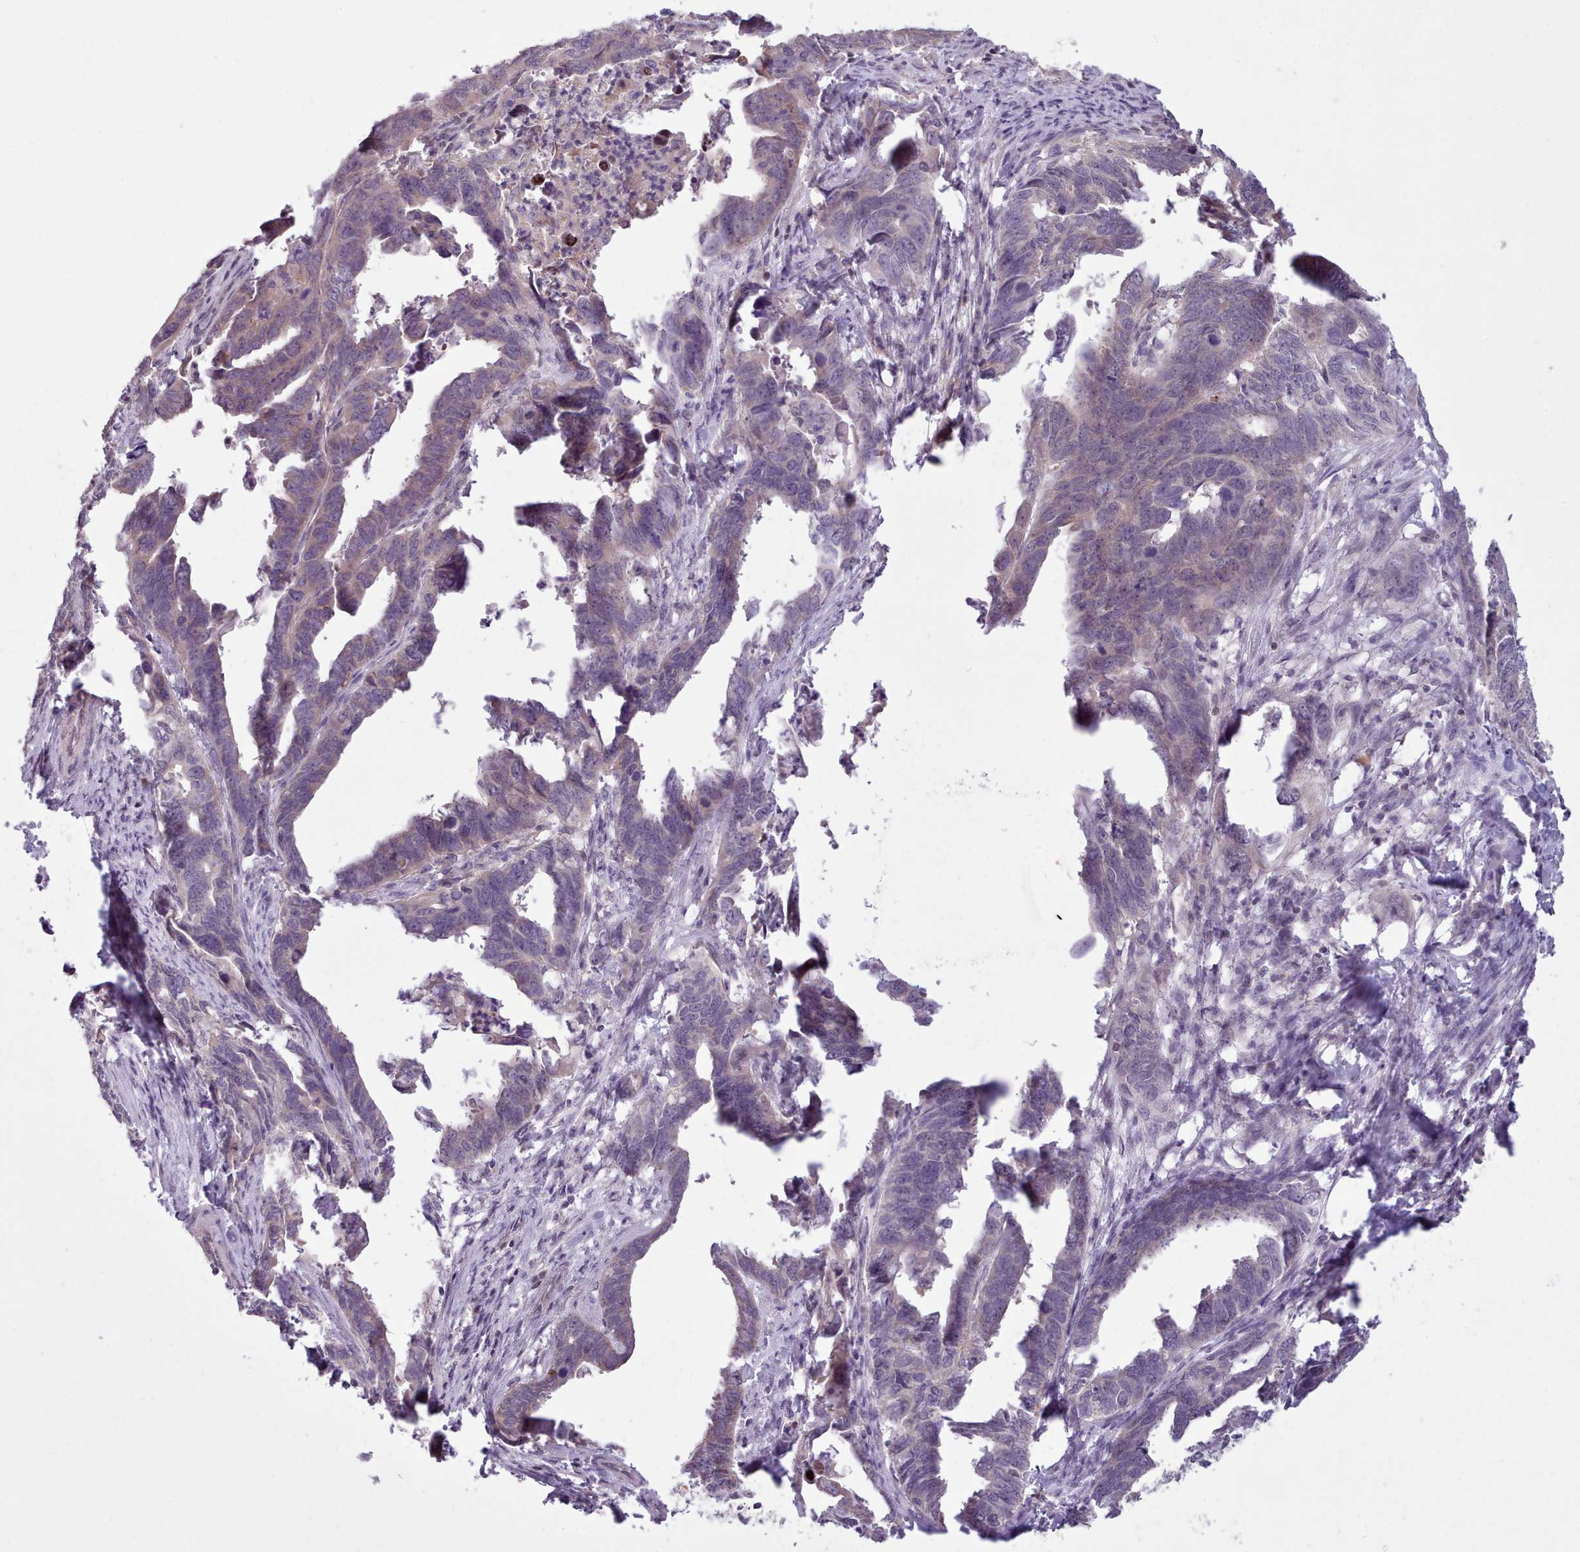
{"staining": {"intensity": "negative", "quantity": "none", "location": "none"}, "tissue": "endometrial cancer", "cell_type": "Tumor cells", "image_type": "cancer", "snomed": [{"axis": "morphology", "description": "Adenocarcinoma, NOS"}, {"axis": "topography", "description": "Endometrium"}], "caption": "Immunohistochemical staining of endometrial adenocarcinoma displays no significant positivity in tumor cells. Brightfield microscopy of immunohistochemistry stained with DAB (3,3'-diaminobenzidine) (brown) and hematoxylin (blue), captured at high magnification.", "gene": "NMRK1", "patient": {"sex": "female", "age": 65}}